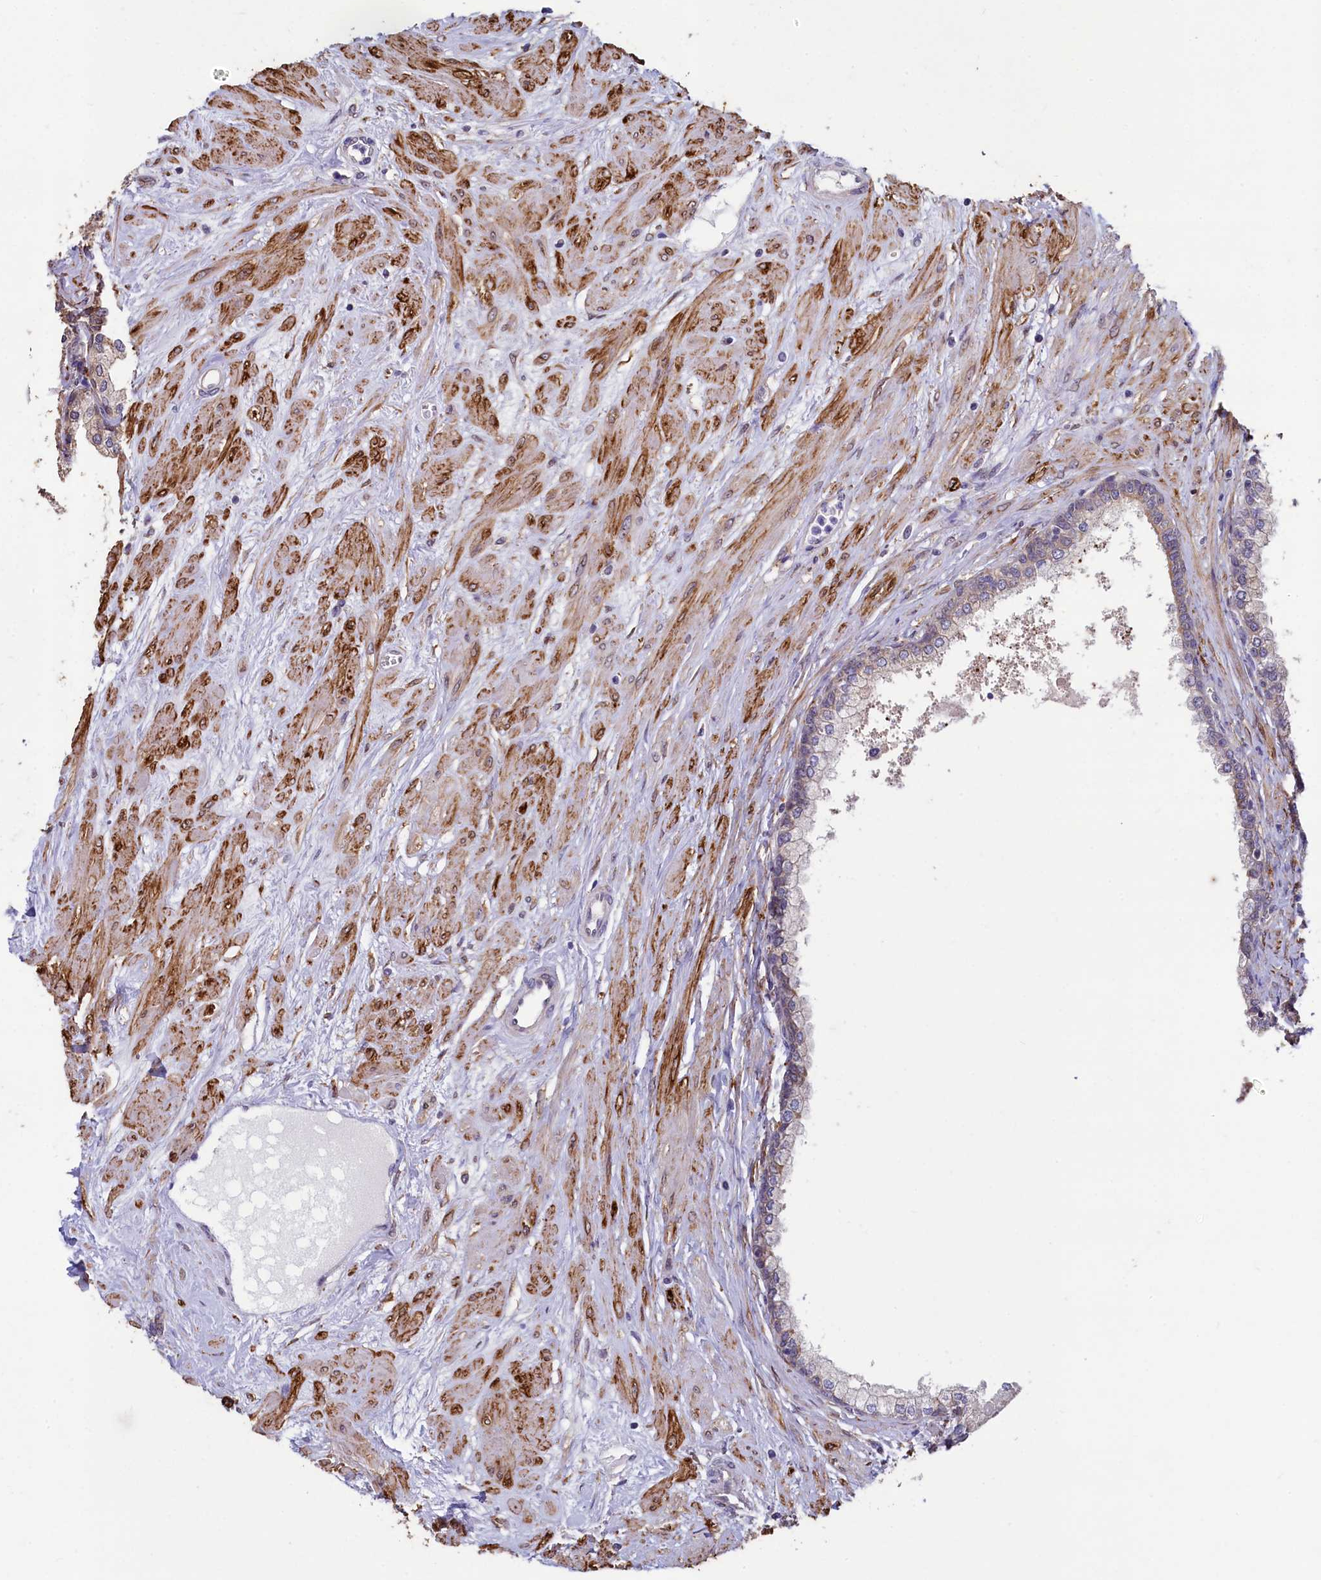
{"staining": {"intensity": "weak", "quantity": "<25%", "location": "cytoplasmic/membranous"}, "tissue": "prostate", "cell_type": "Glandular cells", "image_type": "normal", "snomed": [{"axis": "morphology", "description": "Normal tissue, NOS"}, {"axis": "topography", "description": "Prostate"}], "caption": "Immunohistochemical staining of normal prostate demonstrates no significant expression in glandular cells.", "gene": "SPATA2L", "patient": {"sex": "male", "age": 60}}